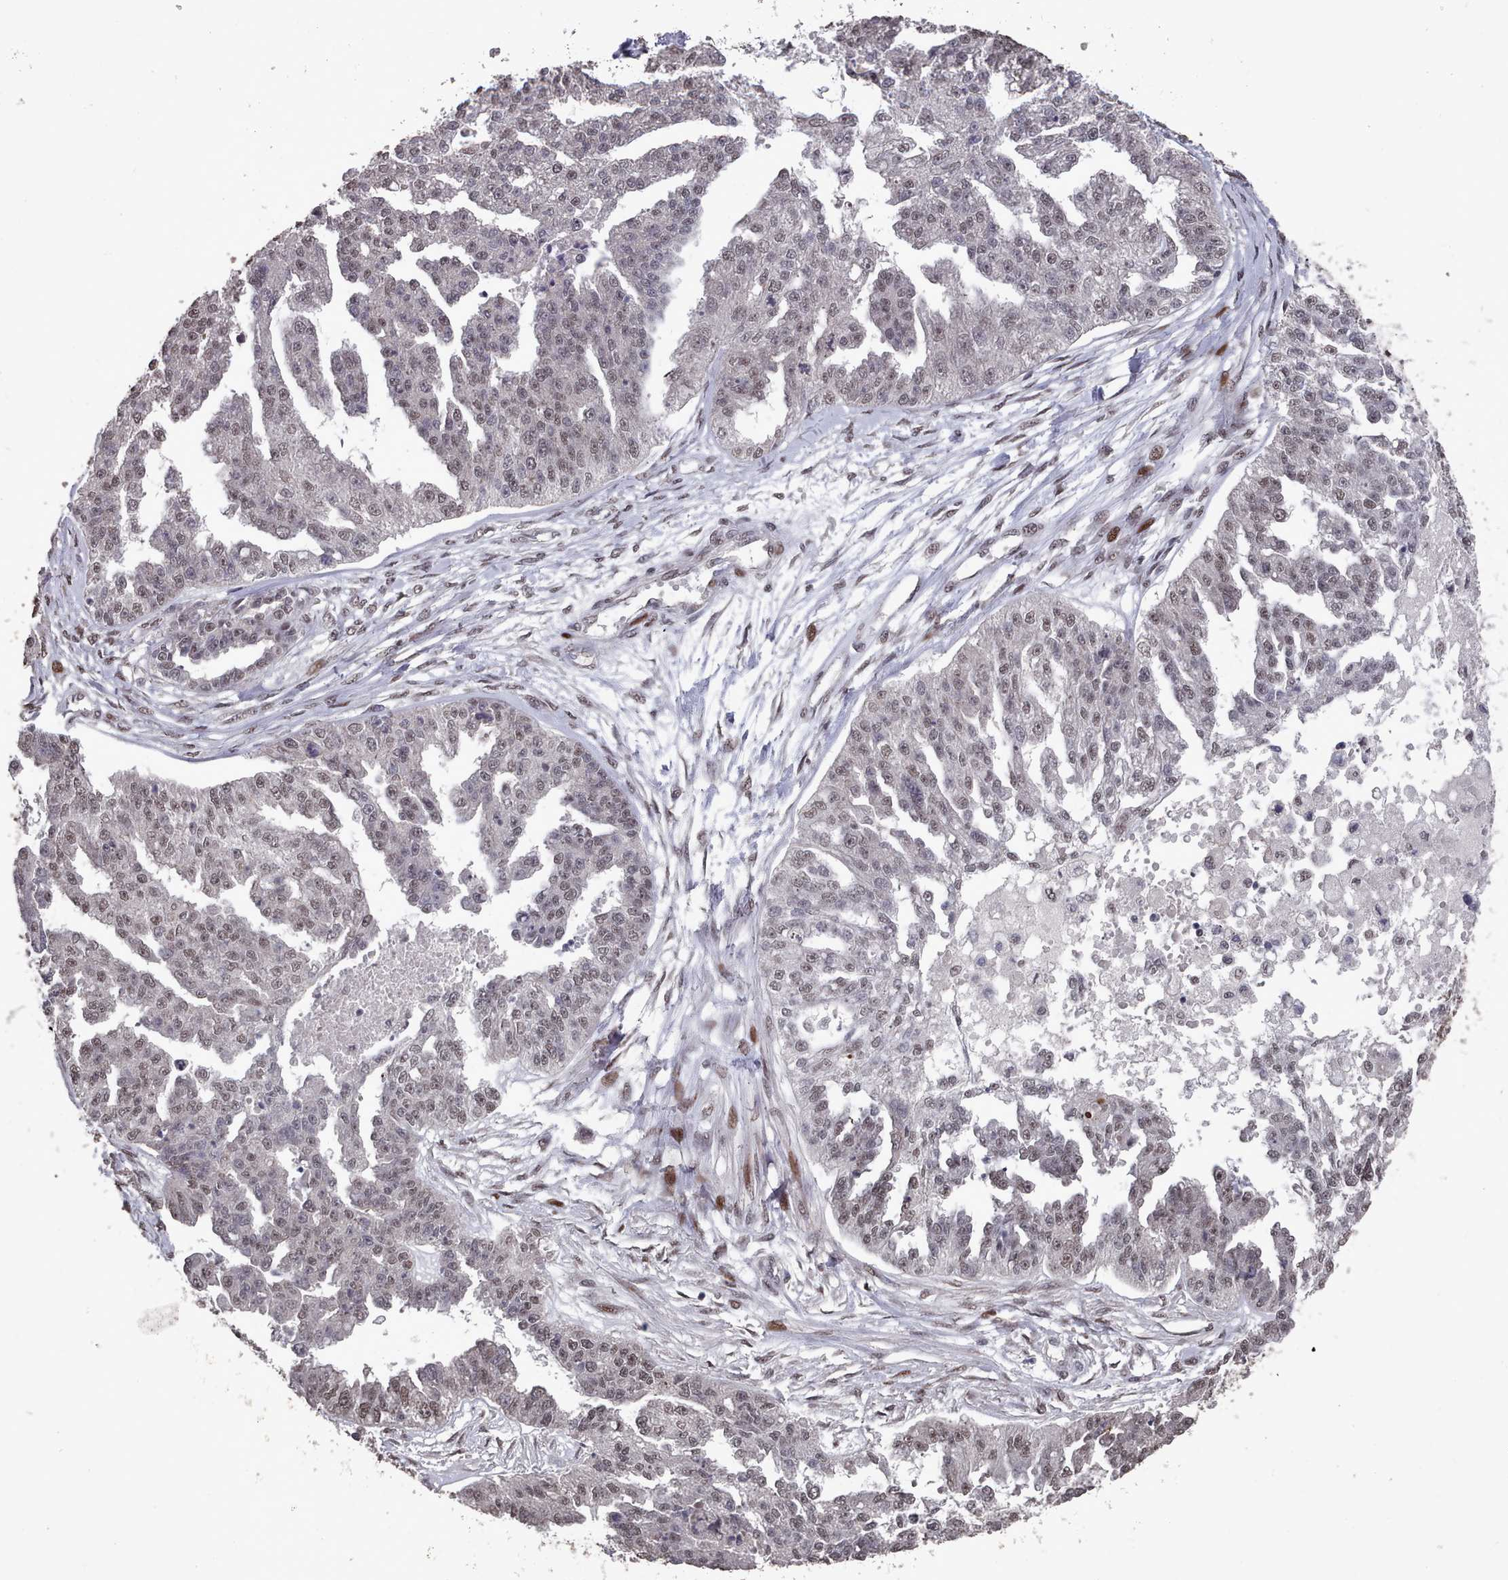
{"staining": {"intensity": "moderate", "quantity": "<25%", "location": "nuclear"}, "tissue": "ovarian cancer", "cell_type": "Tumor cells", "image_type": "cancer", "snomed": [{"axis": "morphology", "description": "Cystadenocarcinoma, serous, NOS"}, {"axis": "topography", "description": "Ovary"}], "caption": "Ovarian serous cystadenocarcinoma stained with a brown dye demonstrates moderate nuclear positive positivity in about <25% of tumor cells.", "gene": "PNRC2", "patient": {"sex": "female", "age": 58}}